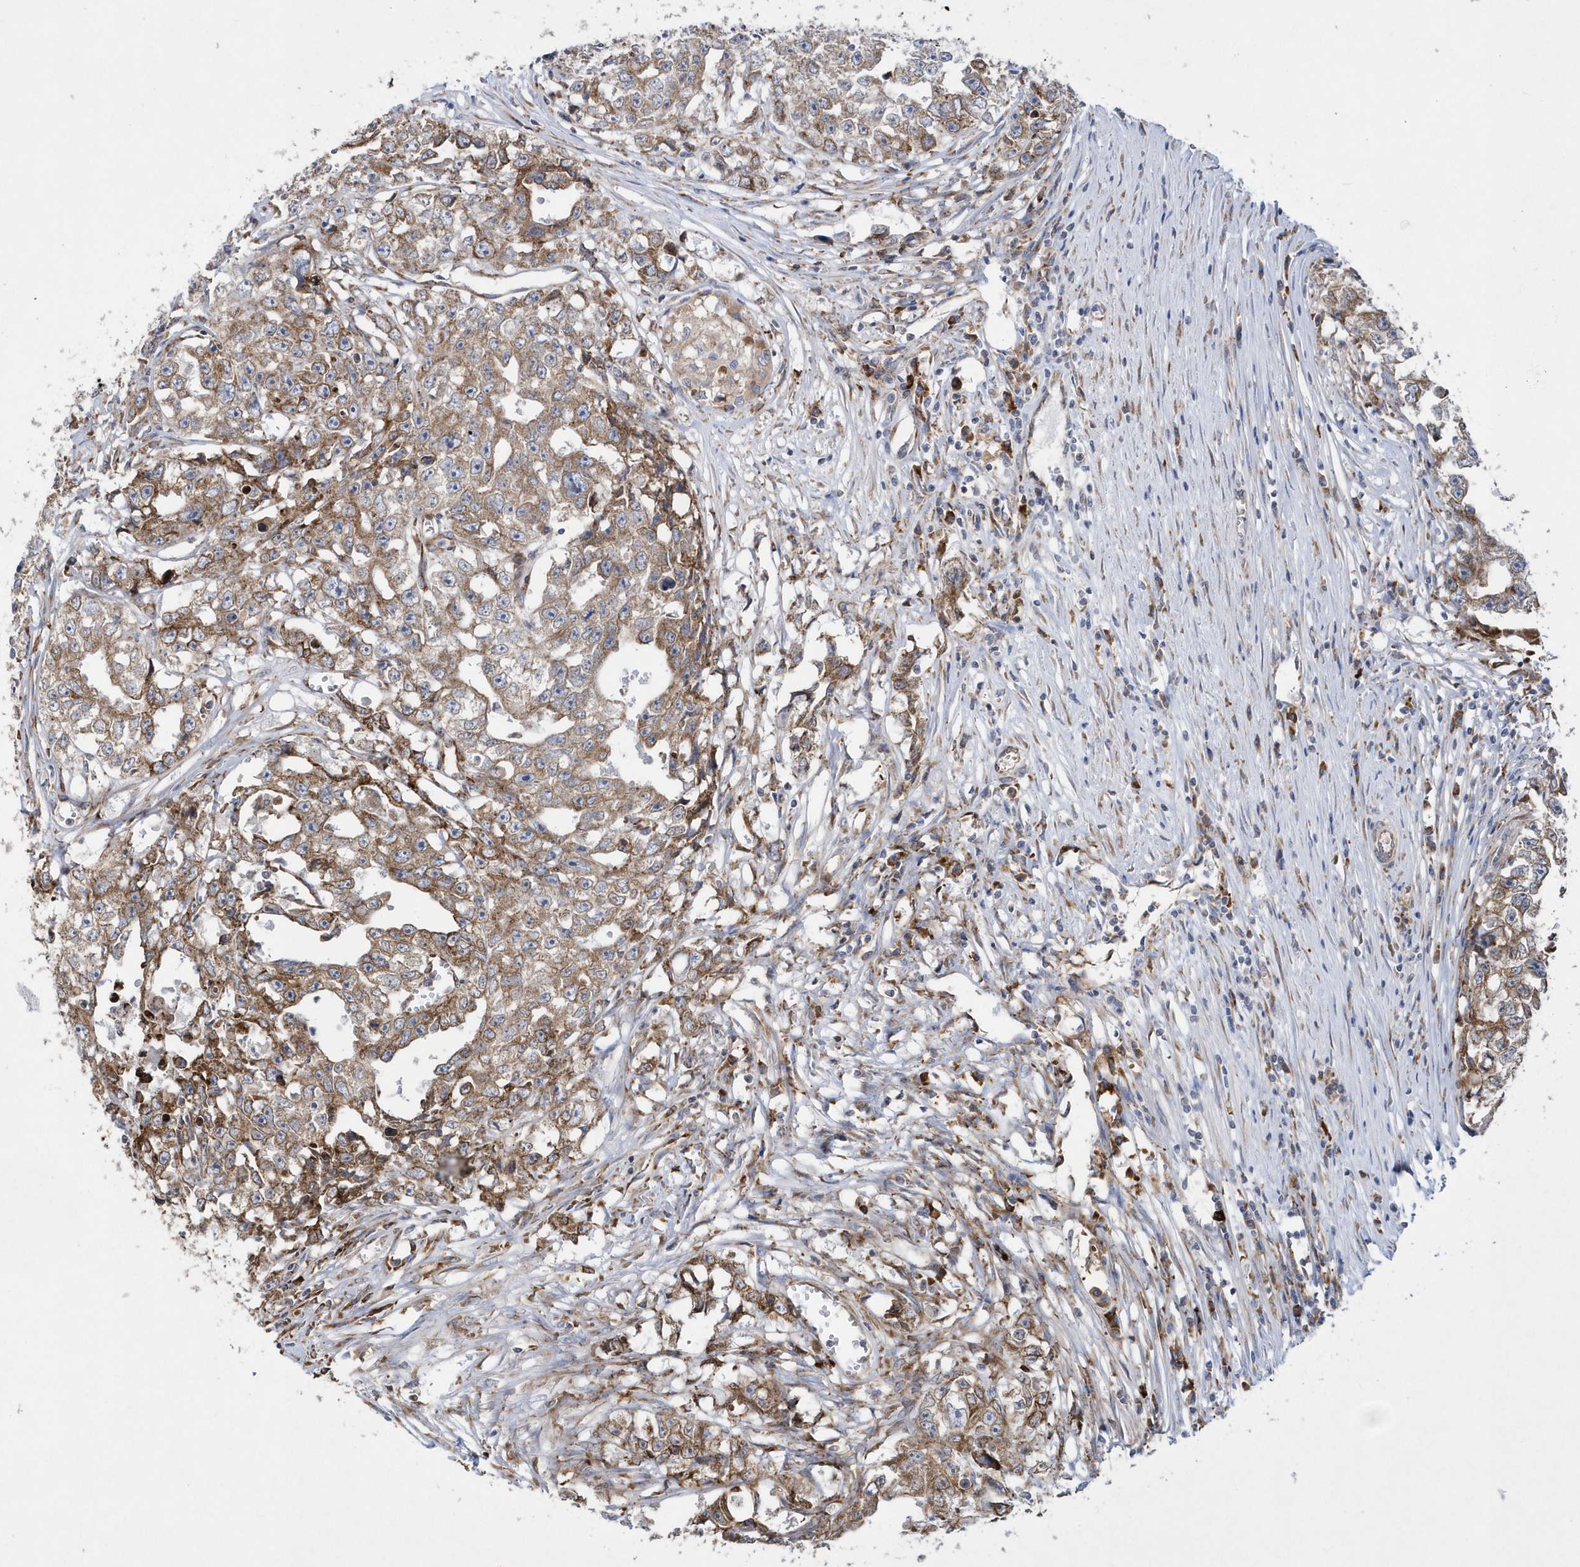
{"staining": {"intensity": "moderate", "quantity": ">75%", "location": "cytoplasmic/membranous"}, "tissue": "testis cancer", "cell_type": "Tumor cells", "image_type": "cancer", "snomed": [{"axis": "morphology", "description": "Seminoma, NOS"}, {"axis": "morphology", "description": "Carcinoma, Embryonal, NOS"}, {"axis": "topography", "description": "Testis"}], "caption": "Testis cancer (embryonal carcinoma) stained with DAB (3,3'-diaminobenzidine) immunohistochemistry exhibits medium levels of moderate cytoplasmic/membranous positivity in about >75% of tumor cells.", "gene": "MED31", "patient": {"sex": "male", "age": 43}}